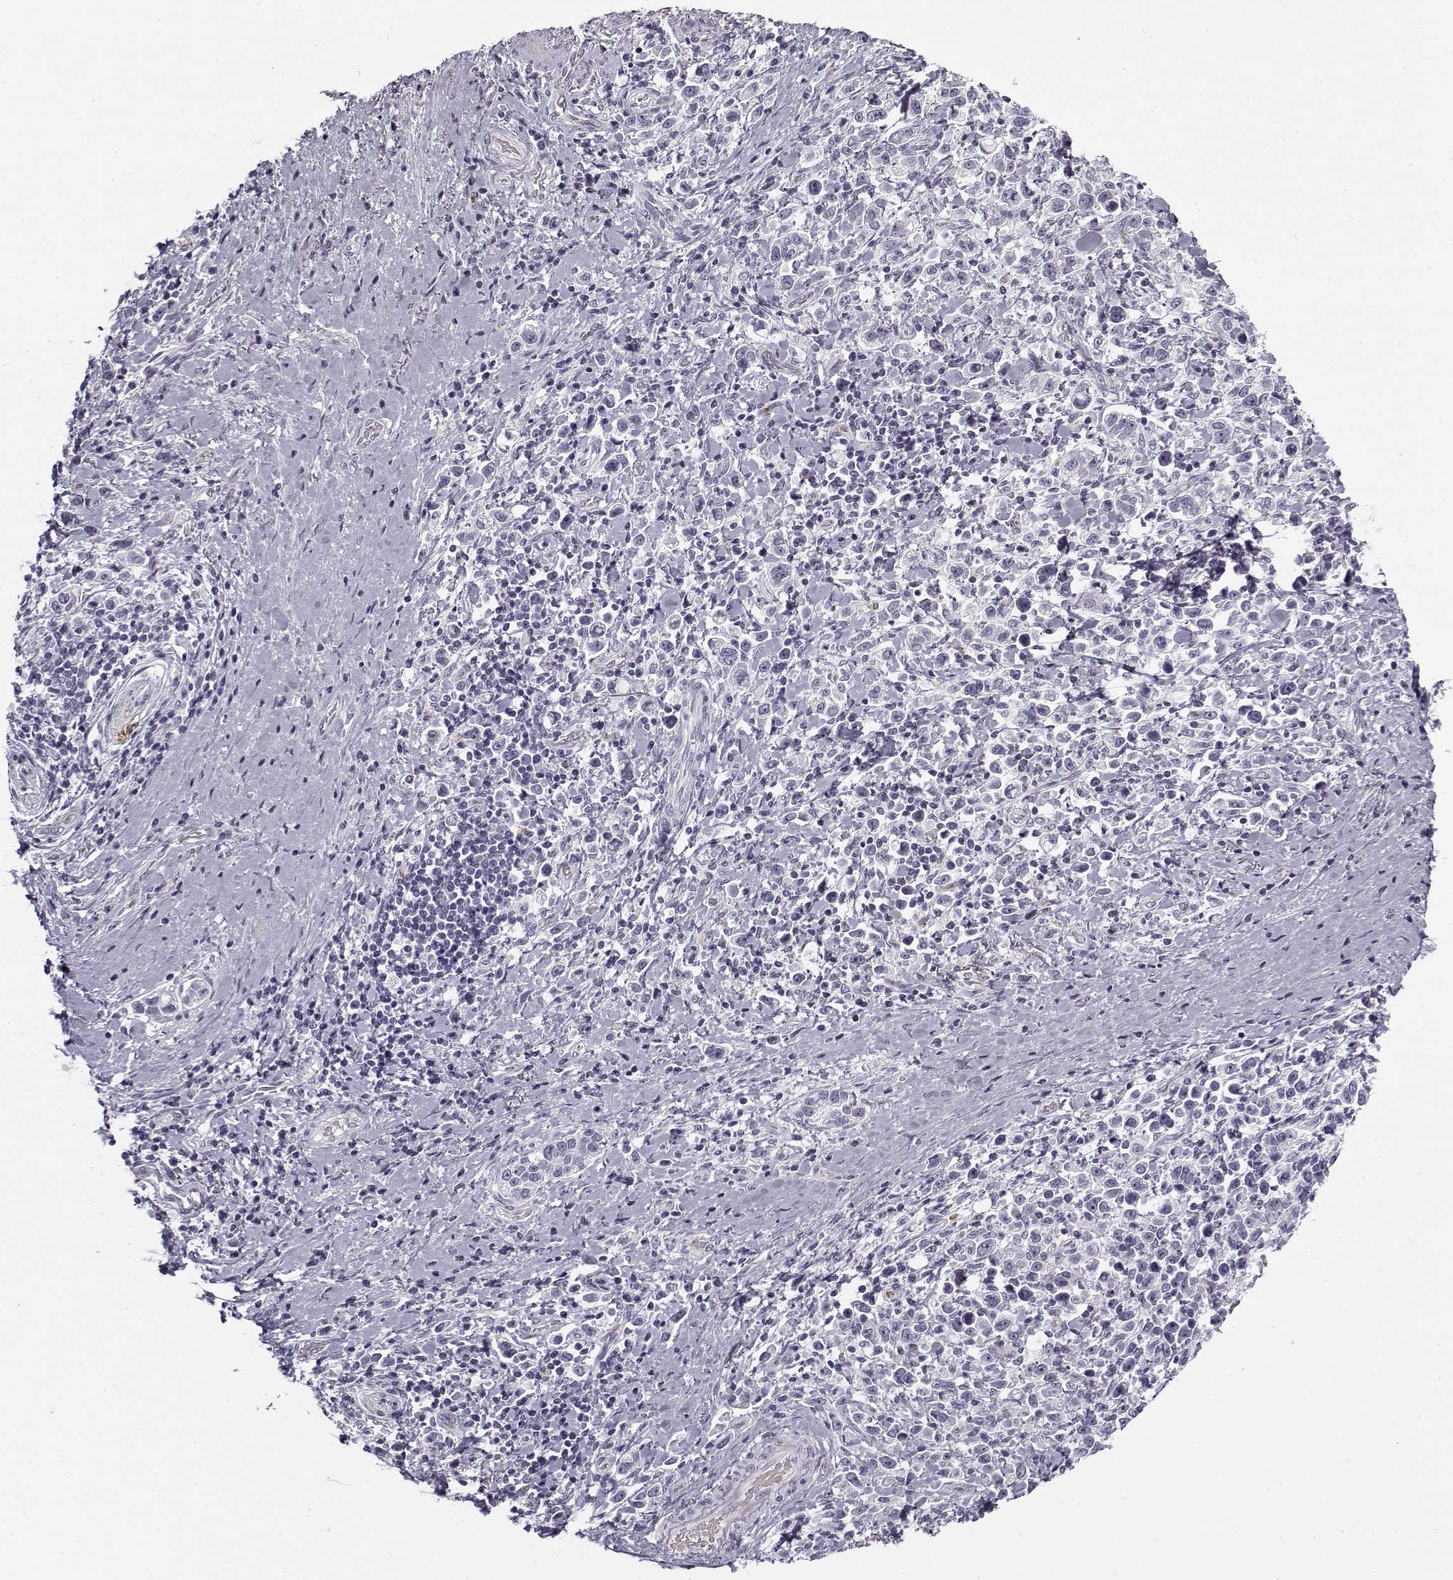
{"staining": {"intensity": "negative", "quantity": "none", "location": "none"}, "tissue": "stomach cancer", "cell_type": "Tumor cells", "image_type": "cancer", "snomed": [{"axis": "morphology", "description": "Adenocarcinoma, NOS"}, {"axis": "topography", "description": "Stomach"}], "caption": "This is an immunohistochemistry photomicrograph of stomach adenocarcinoma. There is no positivity in tumor cells.", "gene": "SNCA", "patient": {"sex": "male", "age": 93}}